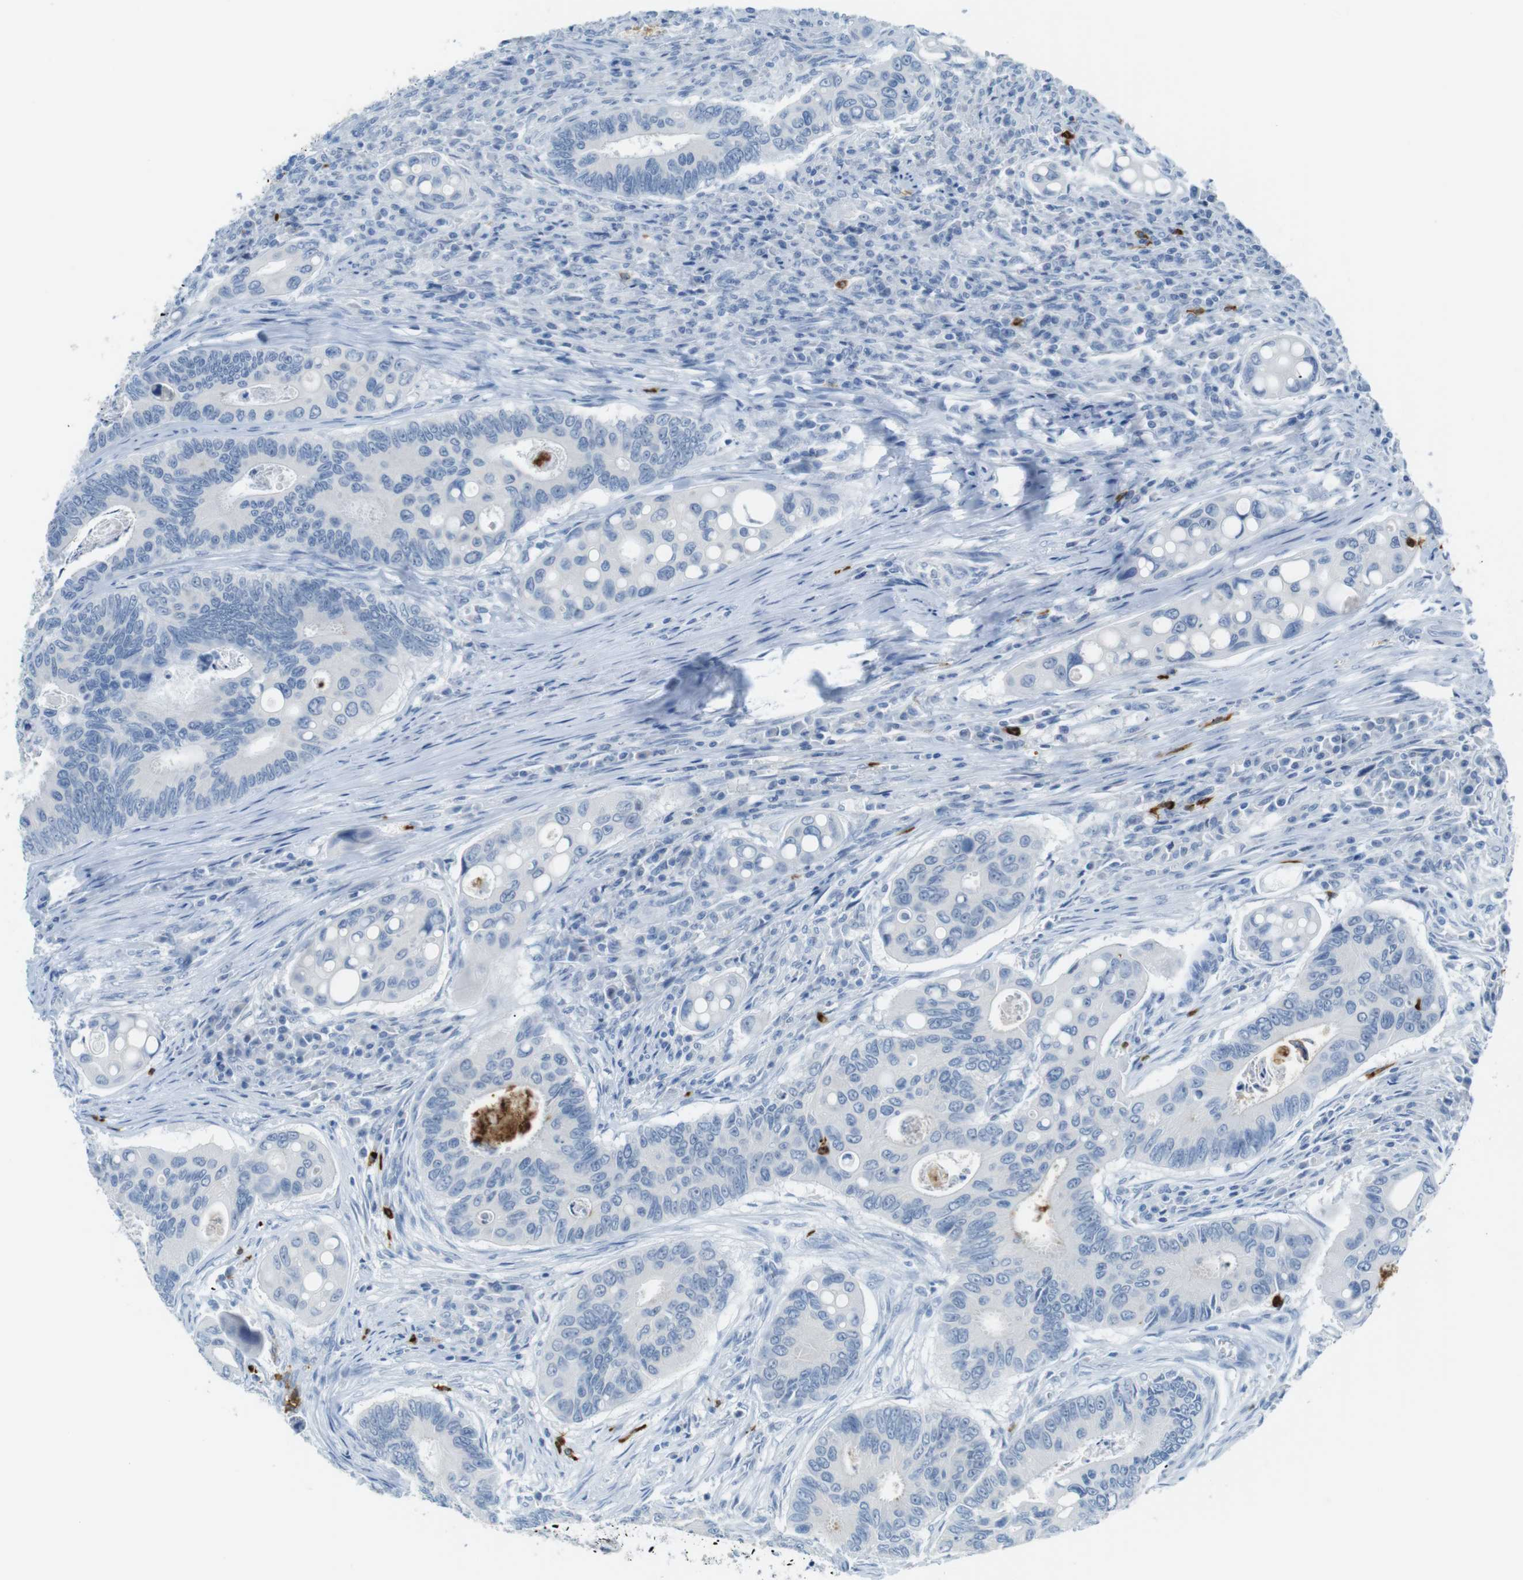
{"staining": {"intensity": "negative", "quantity": "none", "location": "none"}, "tissue": "colorectal cancer", "cell_type": "Tumor cells", "image_type": "cancer", "snomed": [{"axis": "morphology", "description": "Inflammation, NOS"}, {"axis": "morphology", "description": "Adenocarcinoma, NOS"}, {"axis": "topography", "description": "Colon"}], "caption": "This micrograph is of colorectal adenocarcinoma stained with IHC to label a protein in brown with the nuclei are counter-stained blue. There is no staining in tumor cells.", "gene": "MCEMP1", "patient": {"sex": "male", "age": 72}}